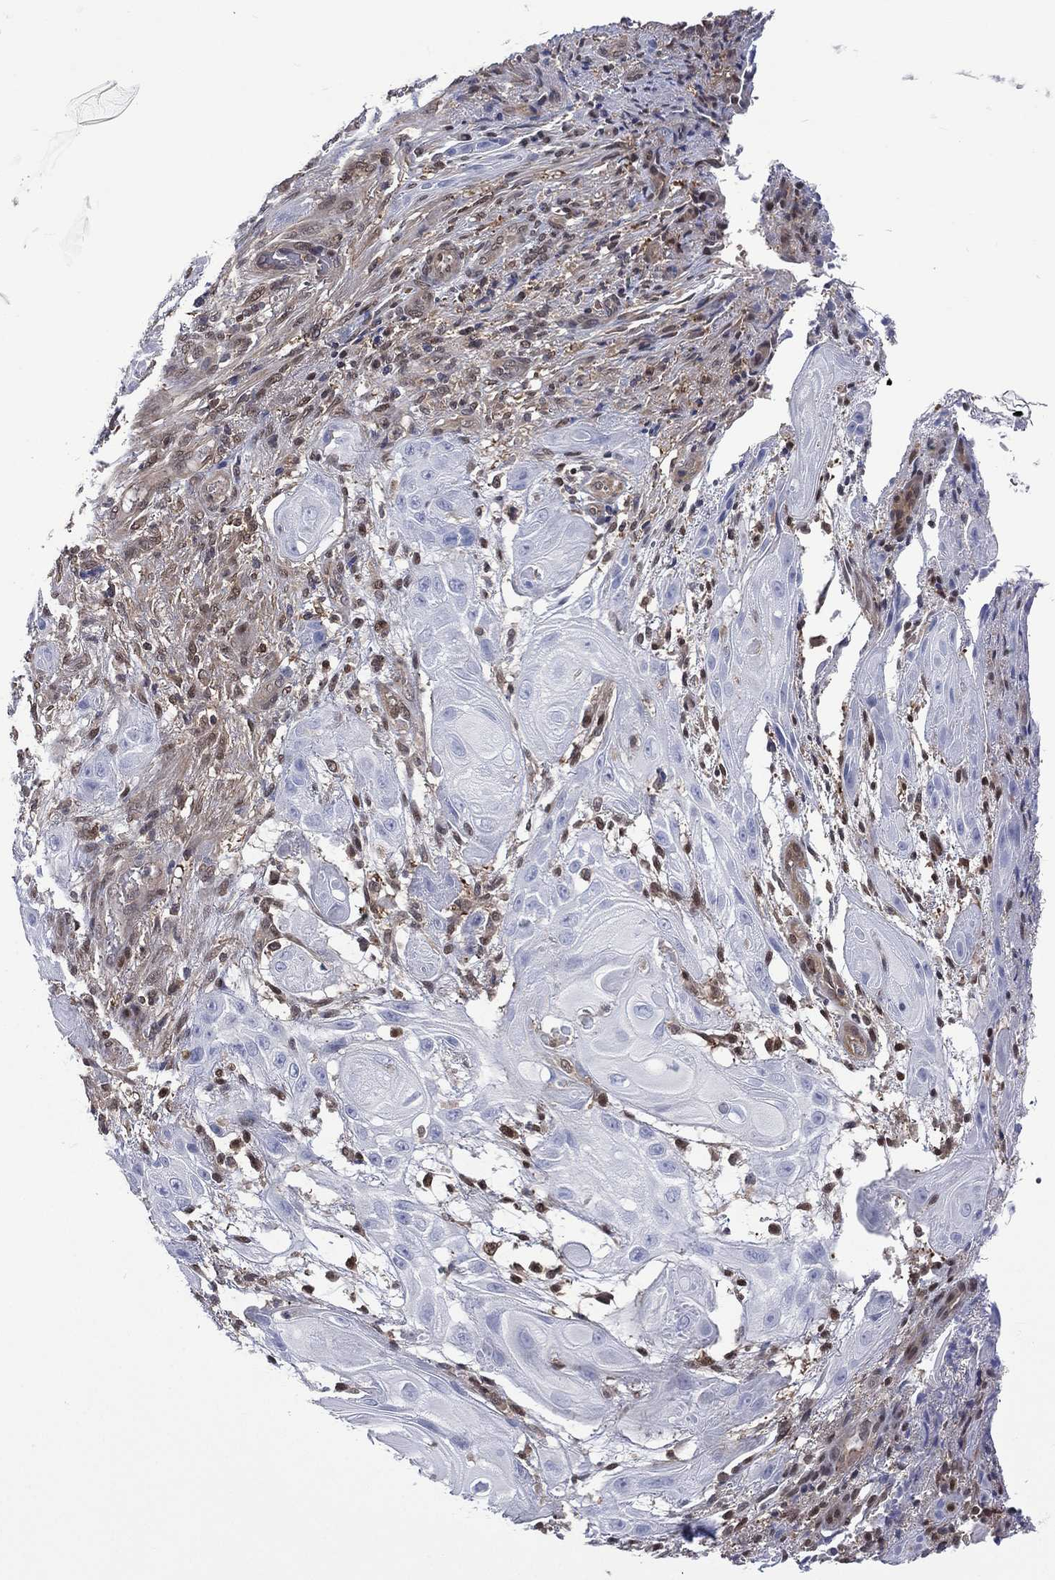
{"staining": {"intensity": "negative", "quantity": "none", "location": "none"}, "tissue": "skin cancer", "cell_type": "Tumor cells", "image_type": "cancer", "snomed": [{"axis": "morphology", "description": "Squamous cell carcinoma, NOS"}, {"axis": "topography", "description": "Skin"}], "caption": "A high-resolution image shows immunohistochemistry (IHC) staining of skin cancer, which demonstrates no significant positivity in tumor cells.", "gene": "MTAP", "patient": {"sex": "male", "age": 62}}